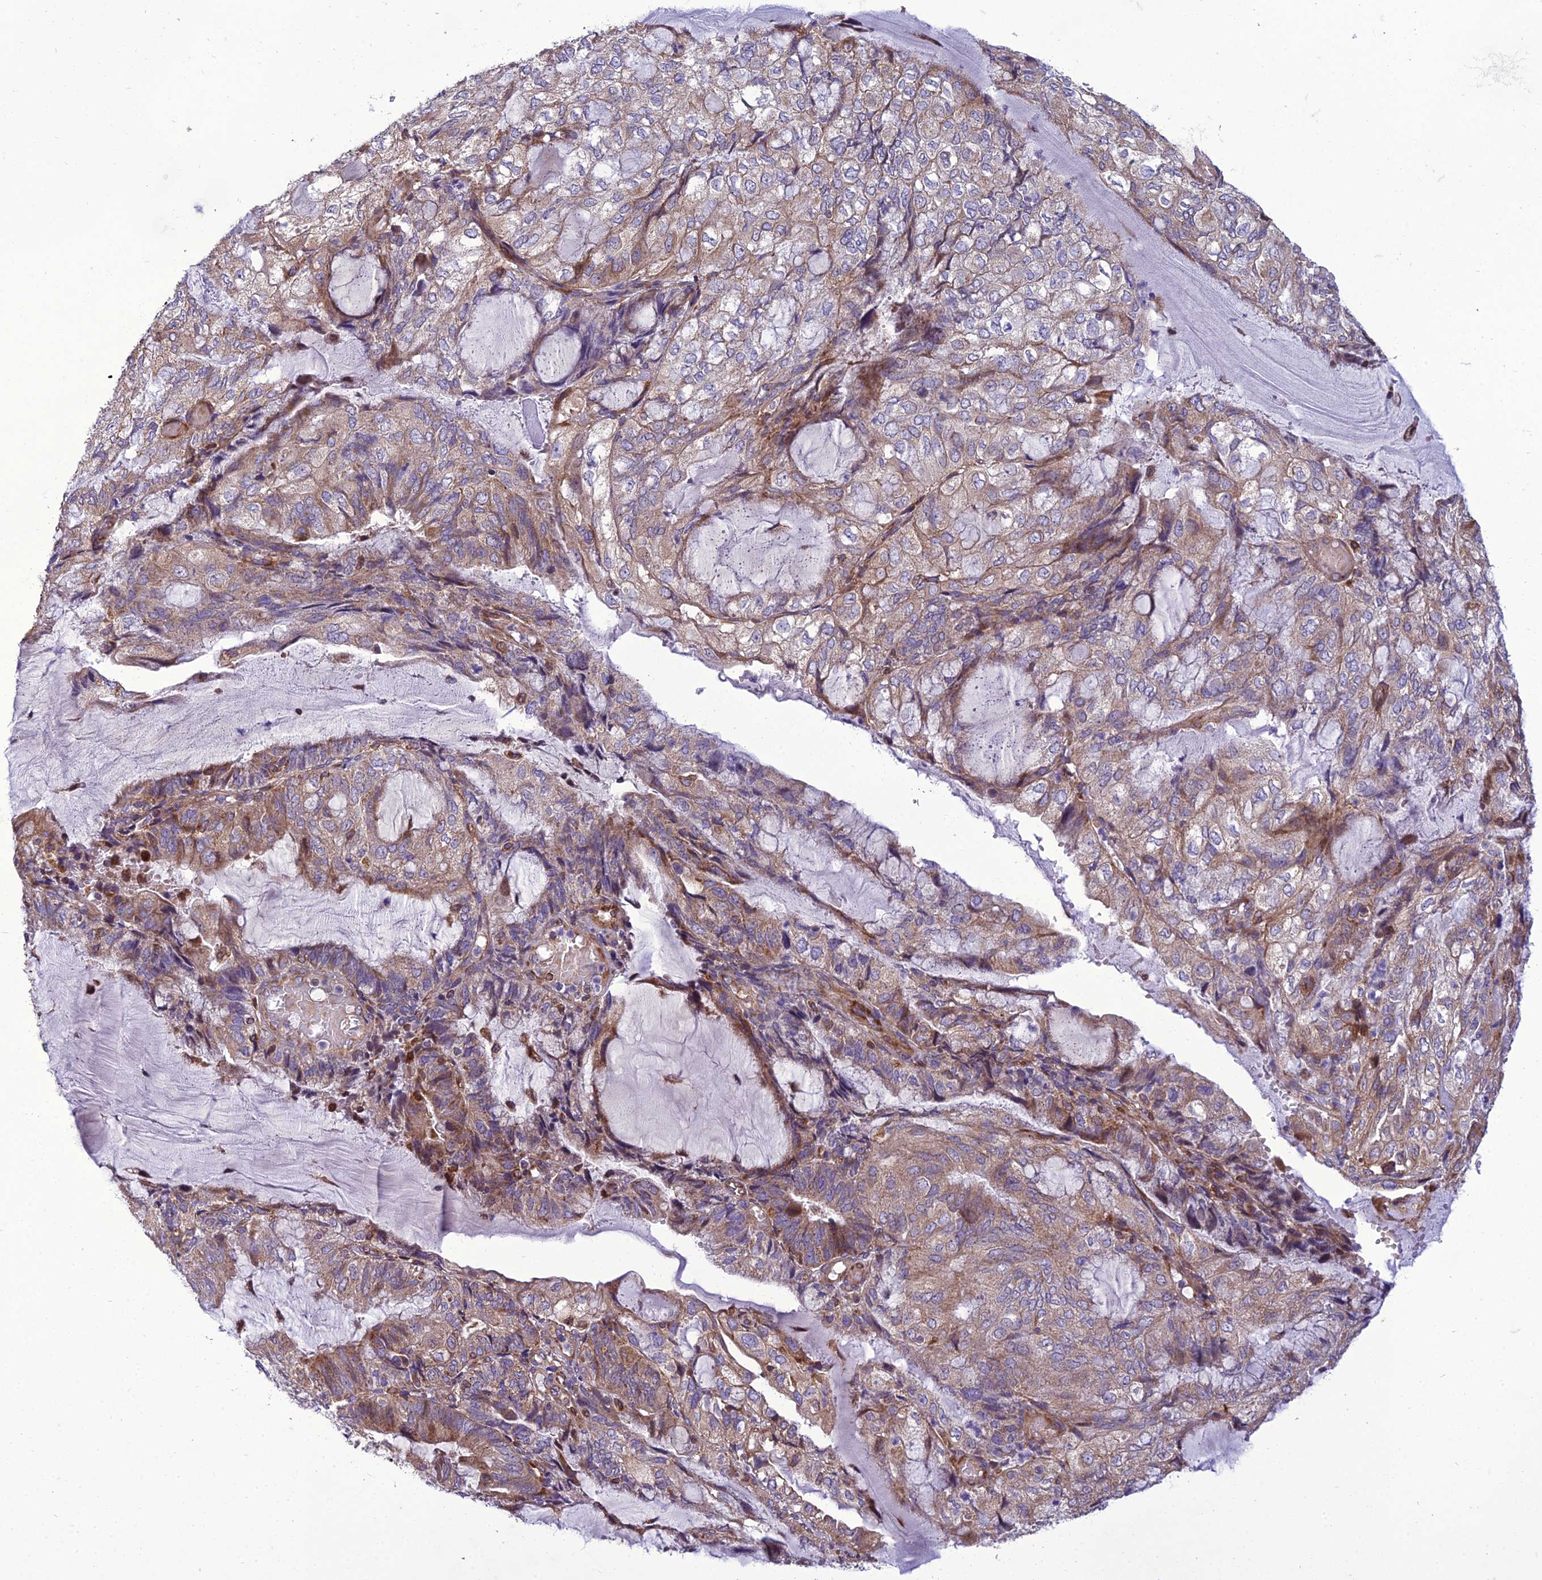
{"staining": {"intensity": "moderate", "quantity": "<25%", "location": "cytoplasmic/membranous"}, "tissue": "endometrial cancer", "cell_type": "Tumor cells", "image_type": "cancer", "snomed": [{"axis": "morphology", "description": "Adenocarcinoma, NOS"}, {"axis": "topography", "description": "Endometrium"}], "caption": "Tumor cells reveal moderate cytoplasmic/membranous staining in about <25% of cells in endometrial adenocarcinoma.", "gene": "GIMAP1", "patient": {"sex": "female", "age": 81}}